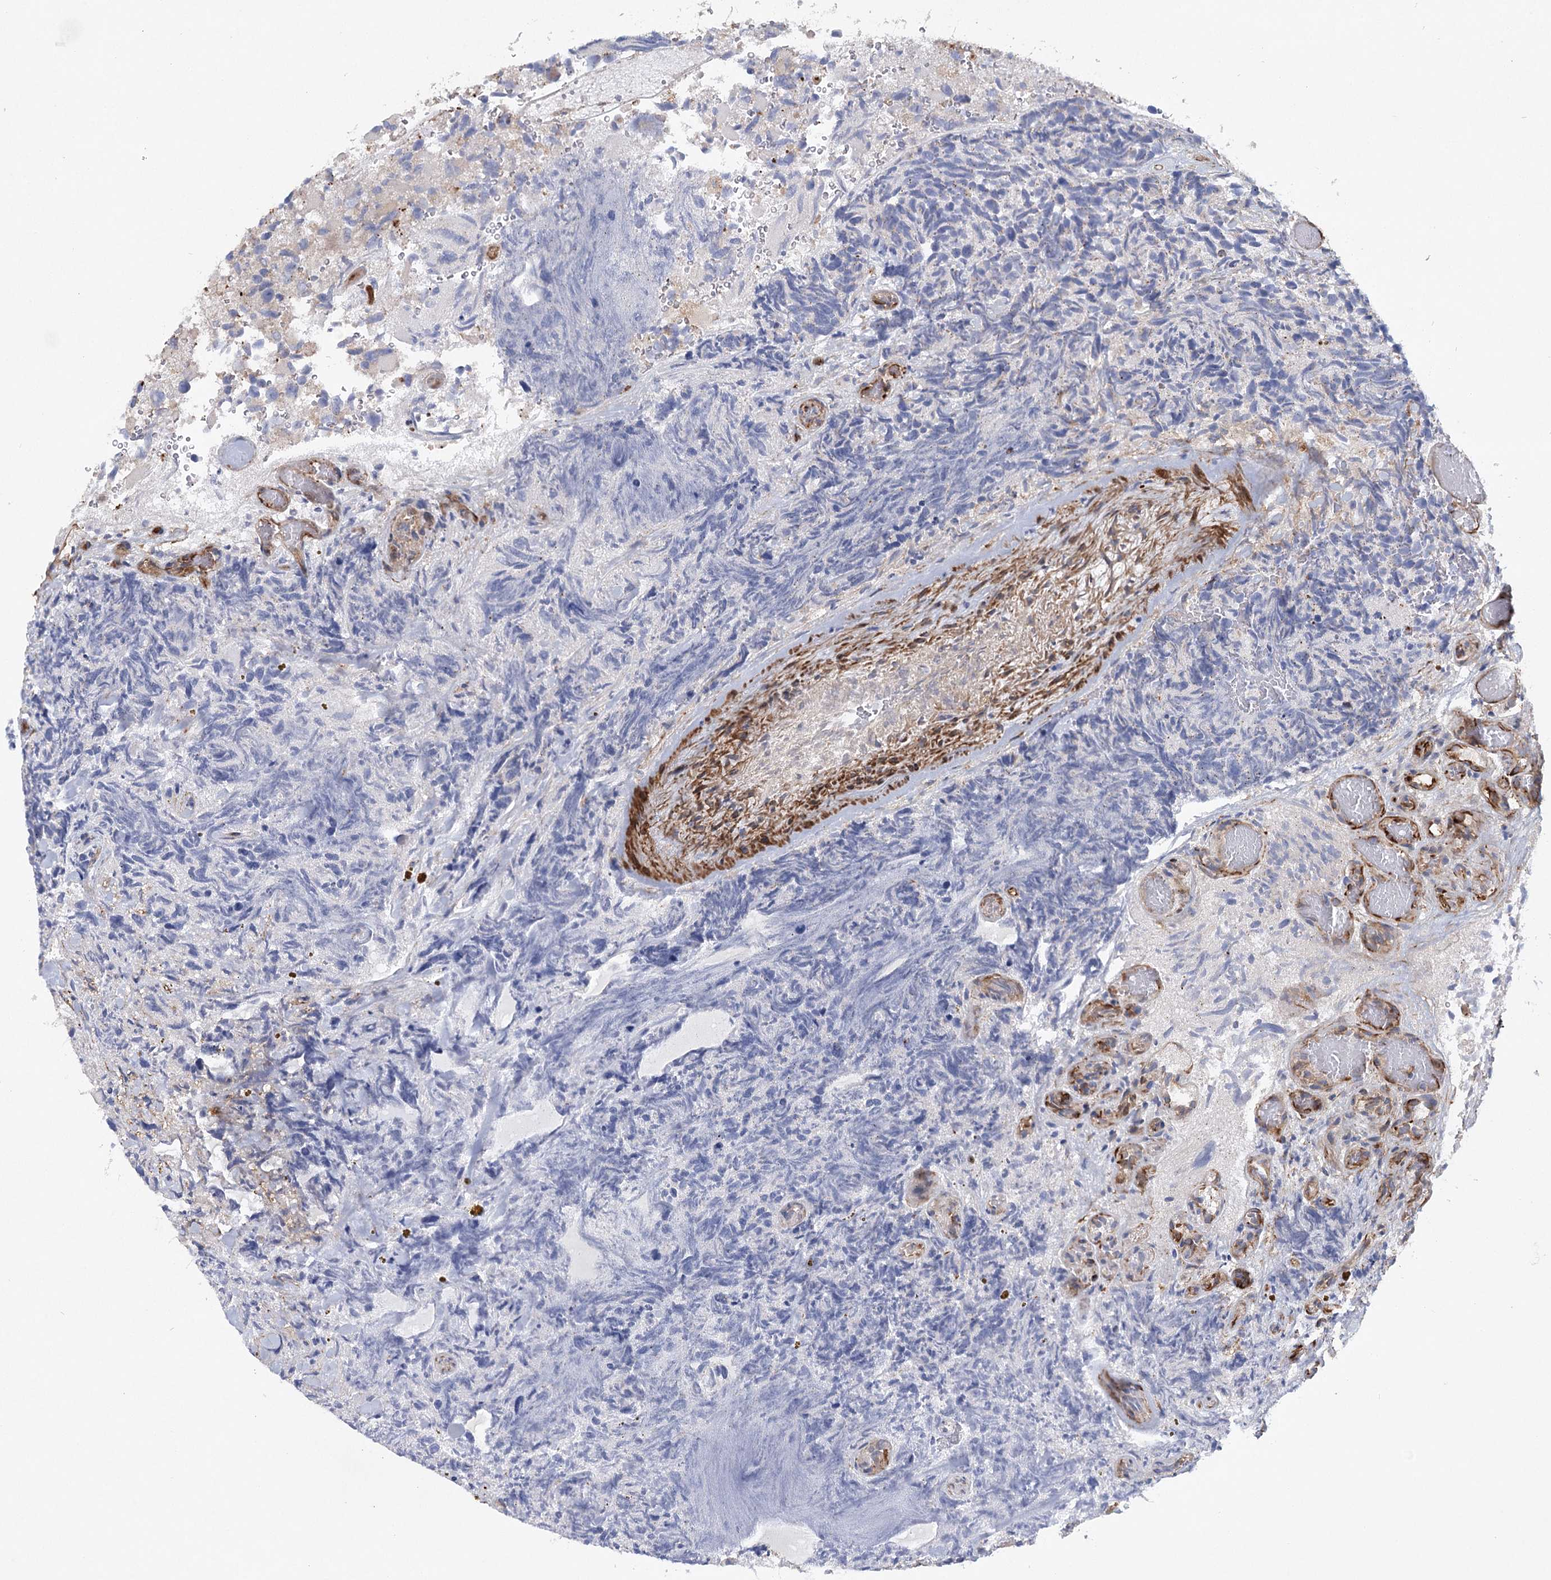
{"staining": {"intensity": "negative", "quantity": "none", "location": "none"}, "tissue": "glioma", "cell_type": "Tumor cells", "image_type": "cancer", "snomed": [{"axis": "morphology", "description": "Glioma, malignant, High grade"}, {"axis": "topography", "description": "Brain"}], "caption": "Tumor cells are negative for brown protein staining in malignant glioma (high-grade).", "gene": "TMEM164", "patient": {"sex": "male", "age": 69}}